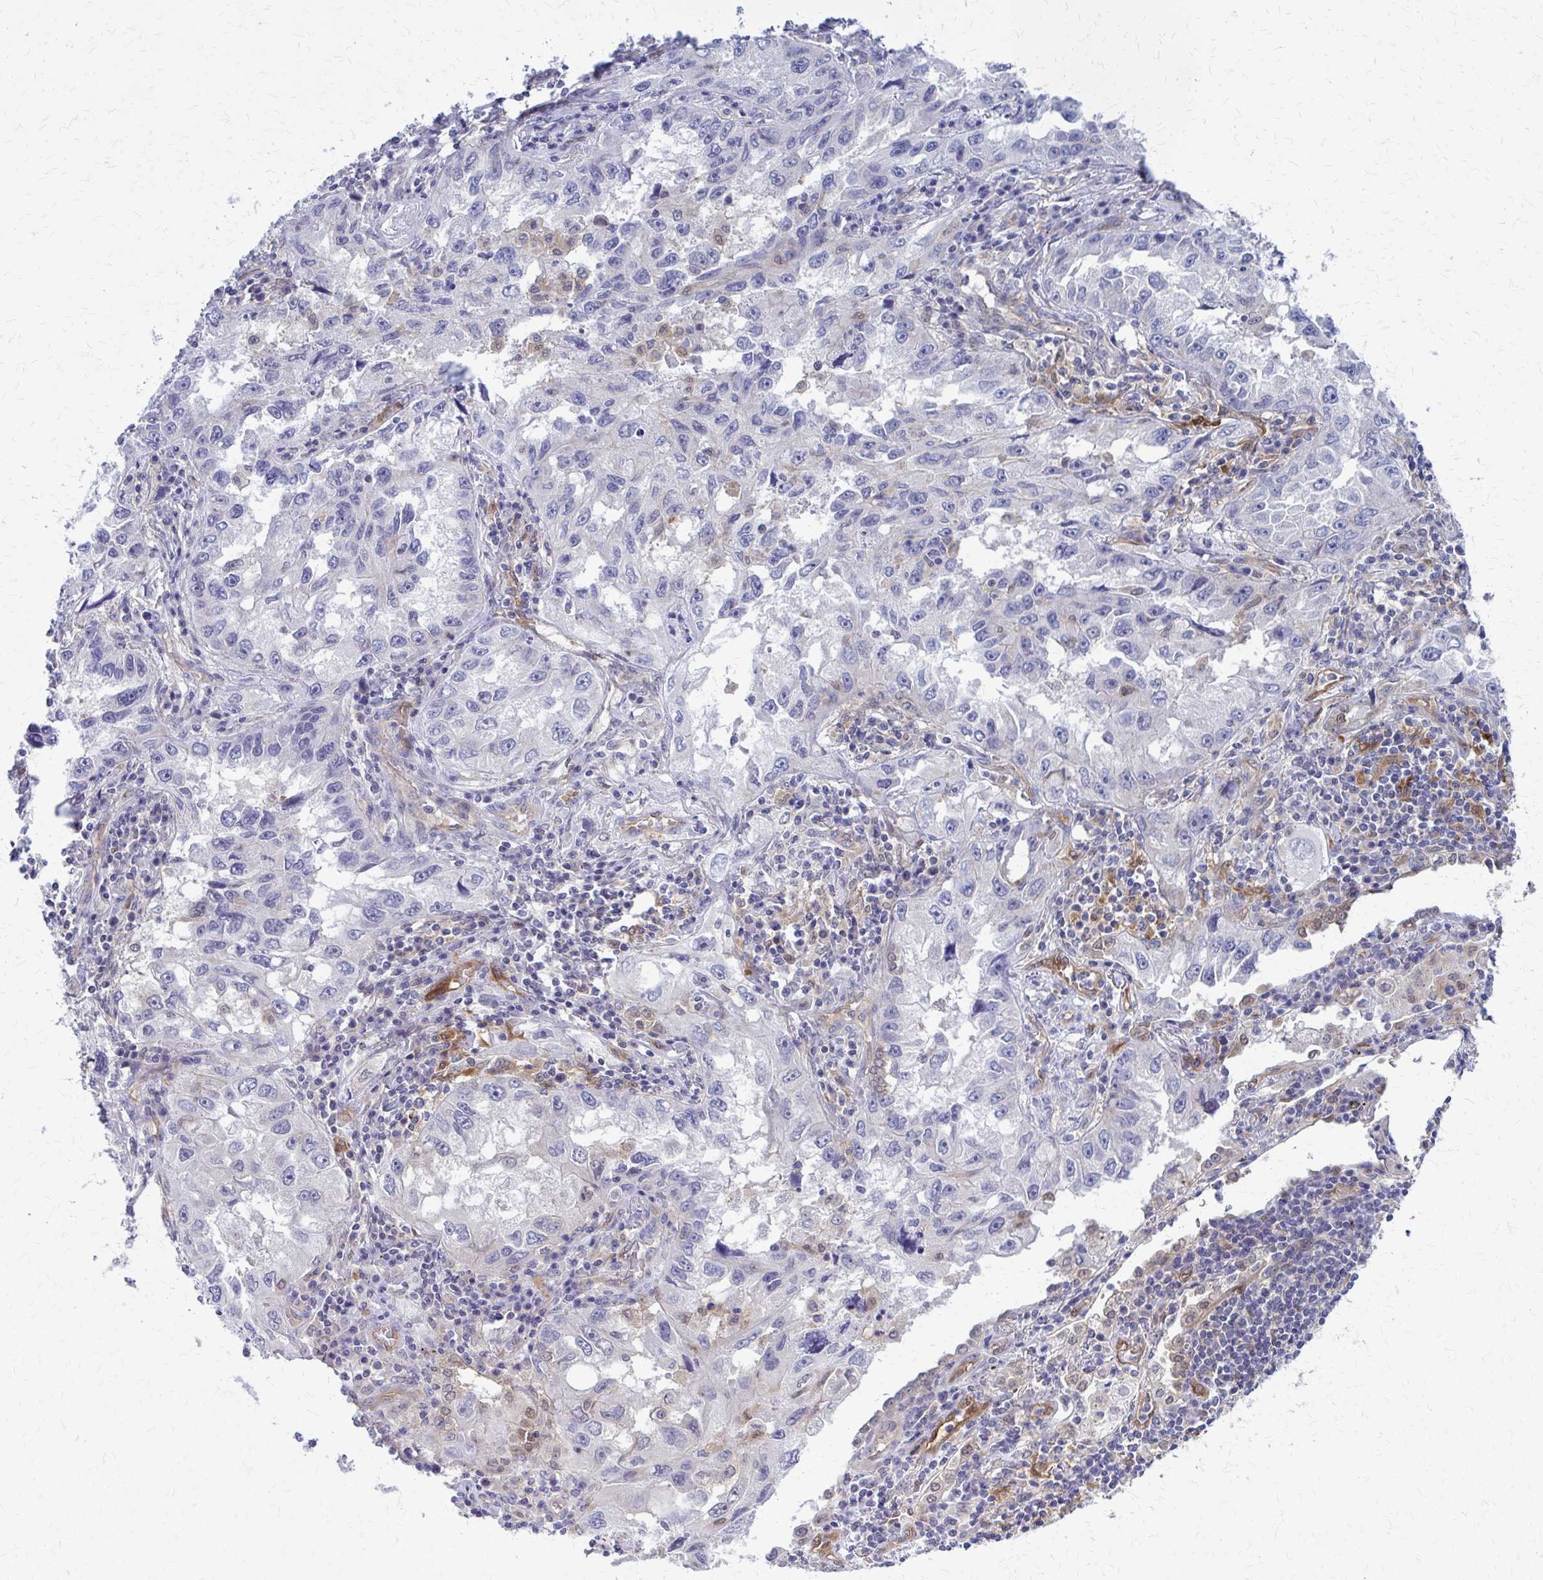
{"staining": {"intensity": "negative", "quantity": "none", "location": "none"}, "tissue": "lung cancer", "cell_type": "Tumor cells", "image_type": "cancer", "snomed": [{"axis": "morphology", "description": "Adenocarcinoma, NOS"}, {"axis": "topography", "description": "Lung"}], "caption": "An immunohistochemistry (IHC) histopathology image of lung adenocarcinoma is shown. There is no staining in tumor cells of lung adenocarcinoma.", "gene": "CLIC2", "patient": {"sex": "female", "age": 73}}